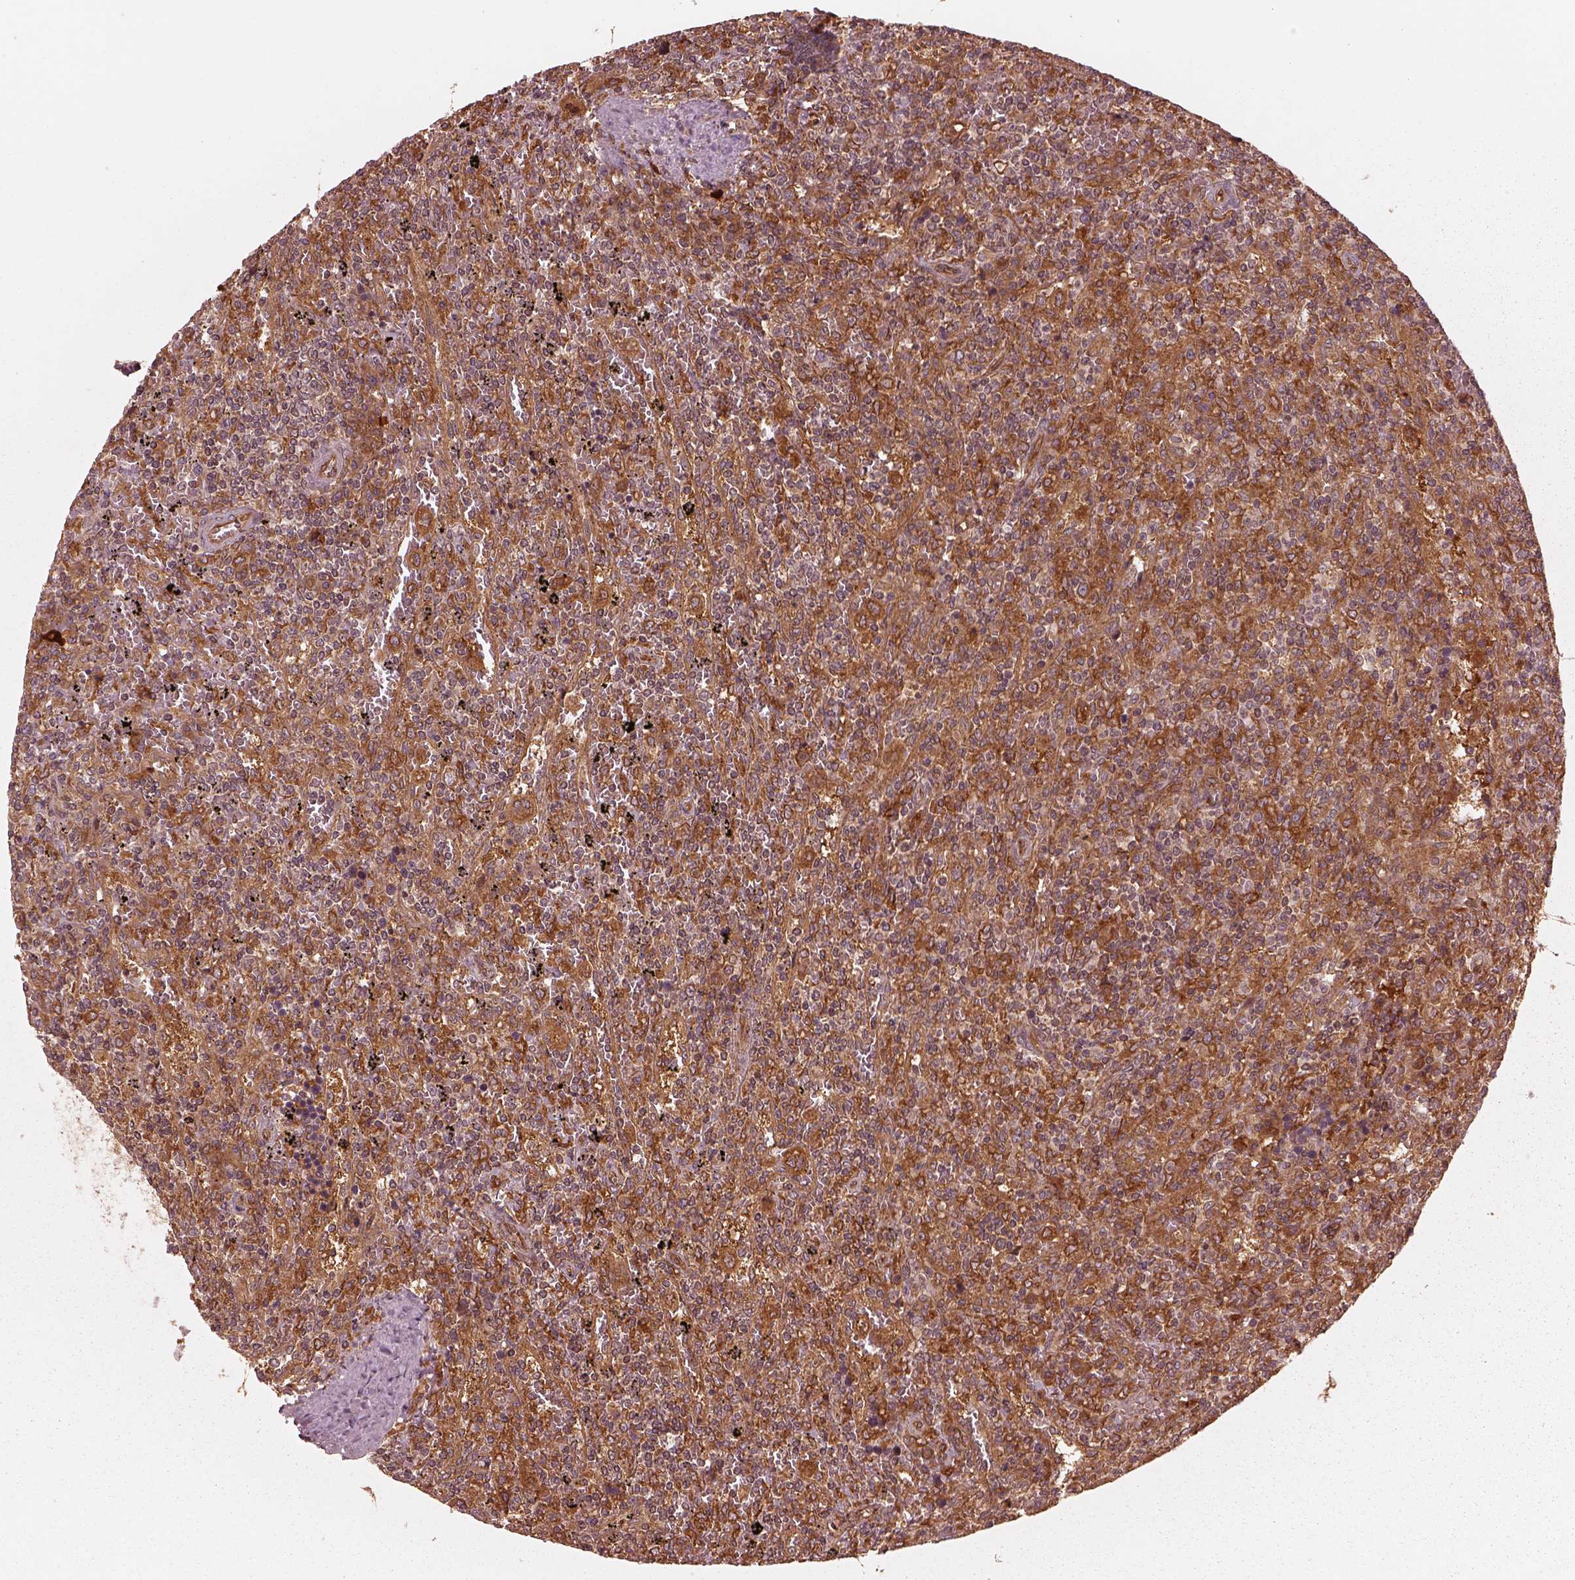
{"staining": {"intensity": "moderate", "quantity": ">75%", "location": "cytoplasmic/membranous"}, "tissue": "lymphoma", "cell_type": "Tumor cells", "image_type": "cancer", "snomed": [{"axis": "morphology", "description": "Malignant lymphoma, non-Hodgkin's type, Low grade"}, {"axis": "topography", "description": "Spleen"}], "caption": "Low-grade malignant lymphoma, non-Hodgkin's type stained with a protein marker demonstrates moderate staining in tumor cells.", "gene": "AGPAT1", "patient": {"sex": "male", "age": 62}}